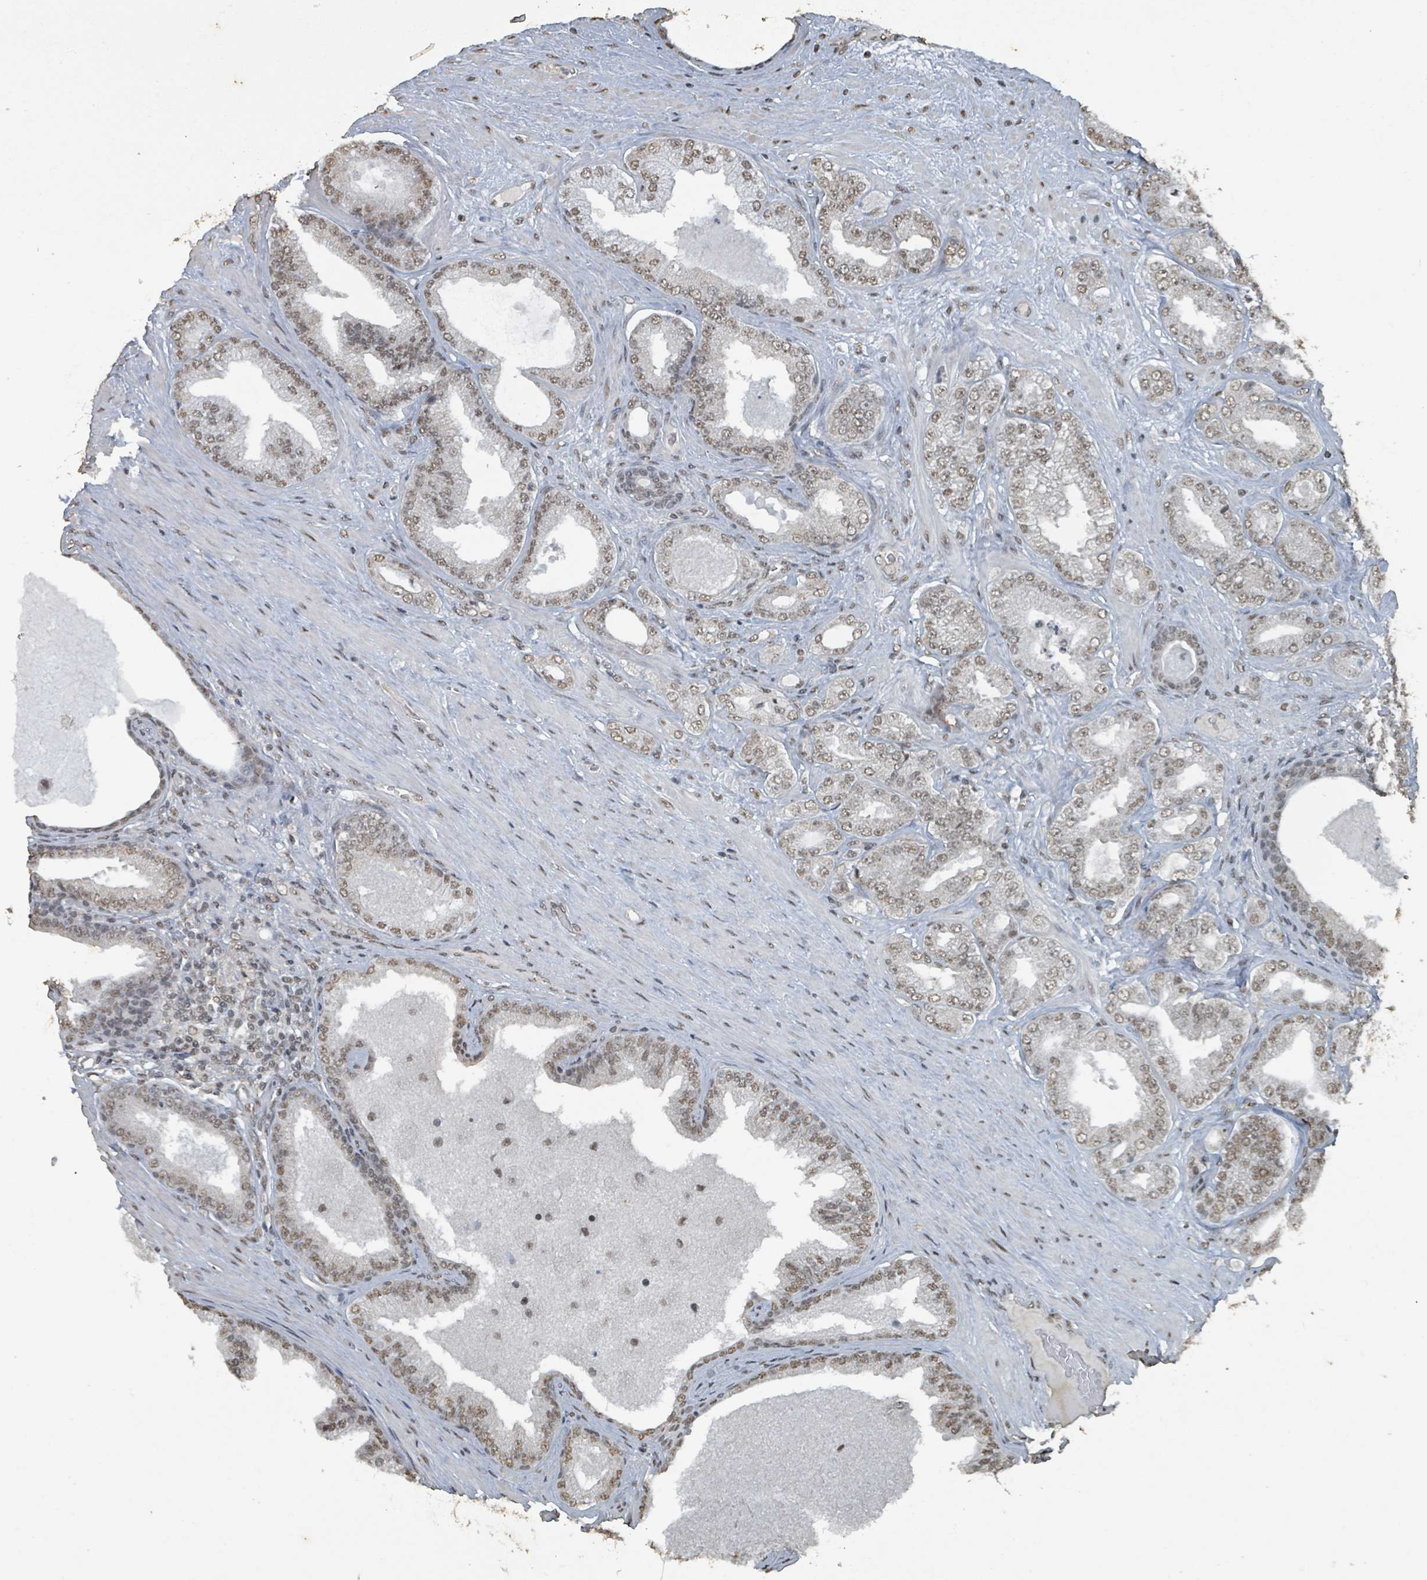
{"staining": {"intensity": "moderate", "quantity": ">75%", "location": "nuclear"}, "tissue": "prostate cancer", "cell_type": "Tumor cells", "image_type": "cancer", "snomed": [{"axis": "morphology", "description": "Adenocarcinoma, Low grade"}, {"axis": "topography", "description": "Prostate"}], "caption": "Immunohistochemical staining of human prostate low-grade adenocarcinoma exhibits moderate nuclear protein positivity in about >75% of tumor cells.", "gene": "PHIP", "patient": {"sex": "male", "age": 63}}